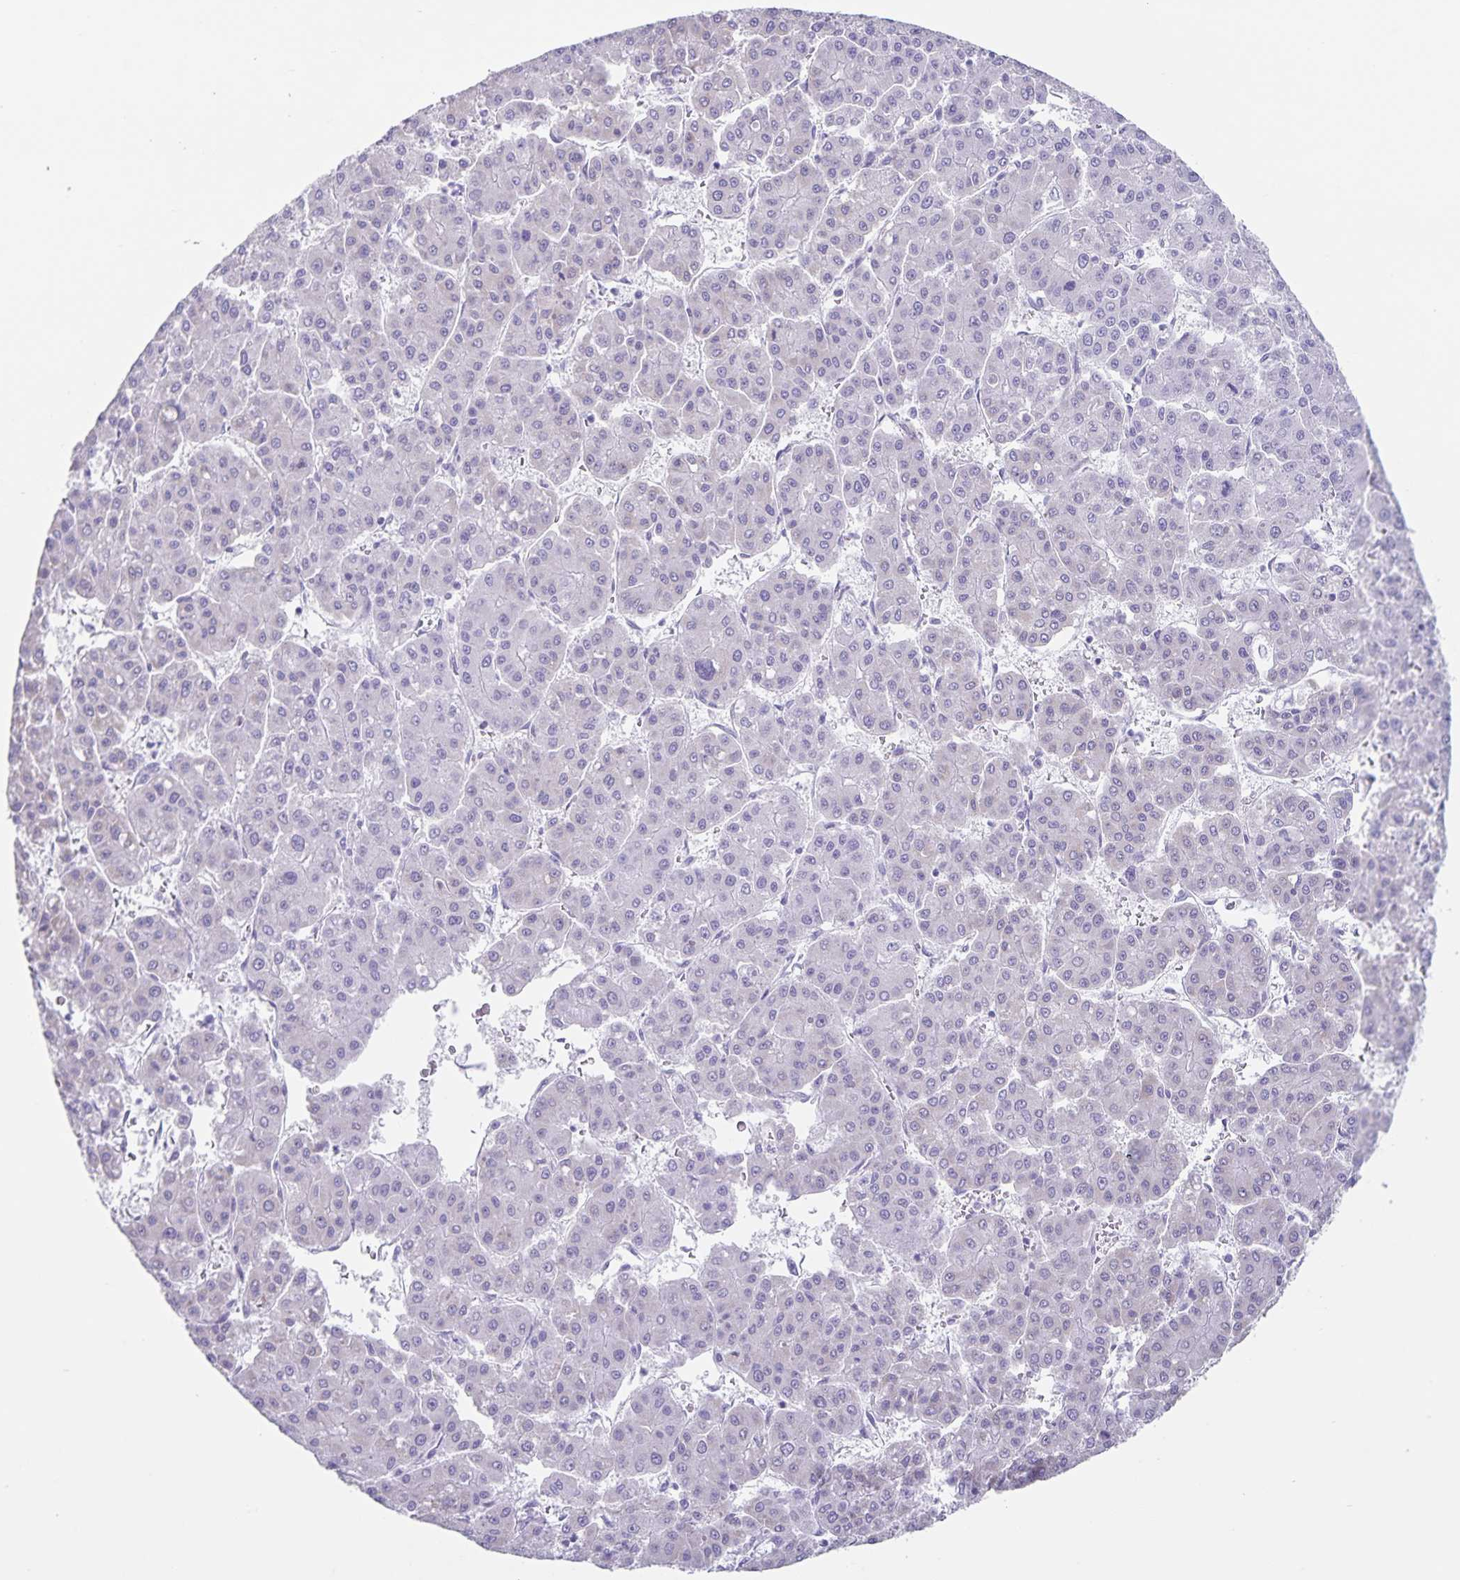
{"staining": {"intensity": "negative", "quantity": "none", "location": "none"}, "tissue": "liver cancer", "cell_type": "Tumor cells", "image_type": "cancer", "snomed": [{"axis": "morphology", "description": "Carcinoma, Hepatocellular, NOS"}, {"axis": "topography", "description": "Liver"}], "caption": "Immunohistochemistry of liver hepatocellular carcinoma demonstrates no staining in tumor cells.", "gene": "SYNM", "patient": {"sex": "male", "age": 73}}